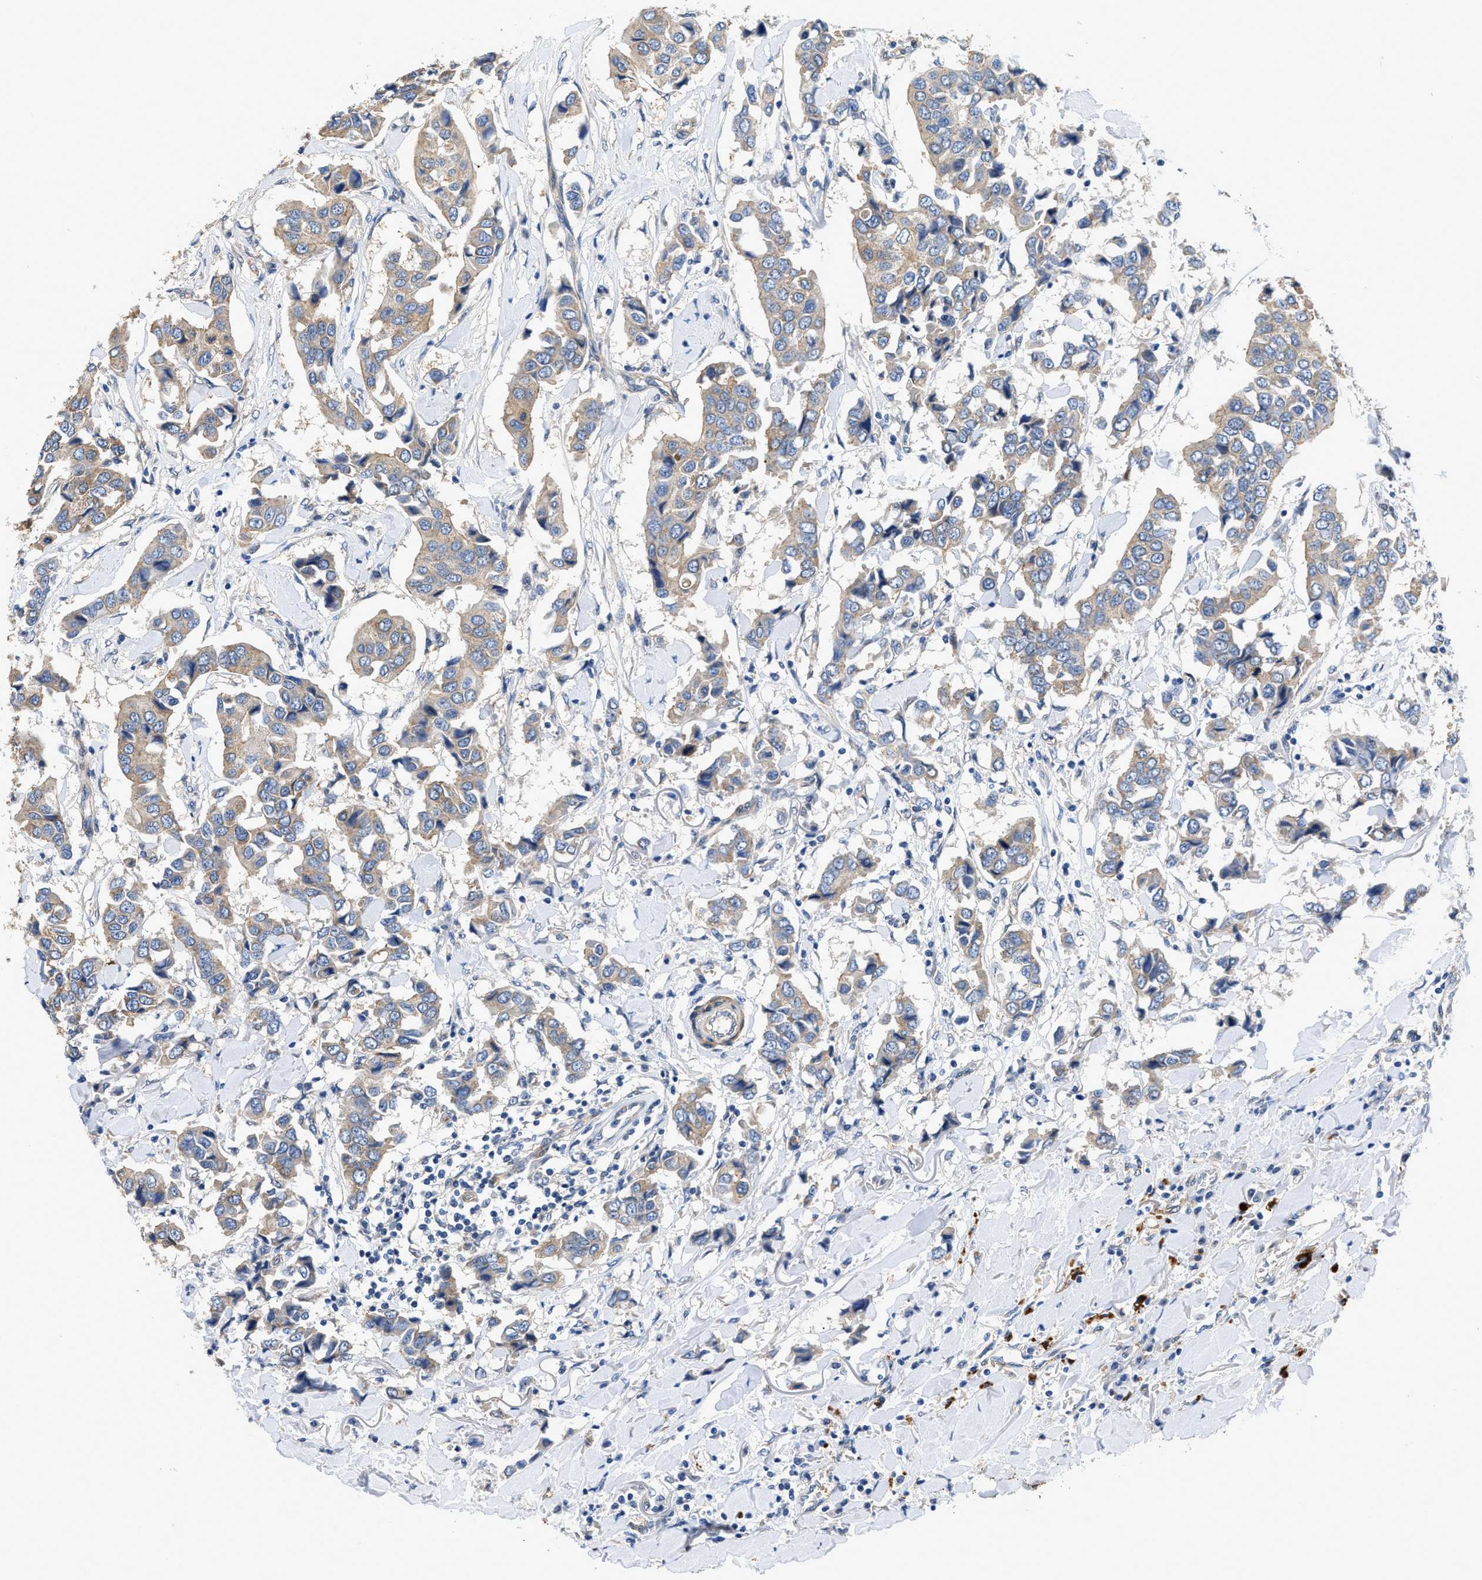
{"staining": {"intensity": "moderate", "quantity": "25%-75%", "location": "cytoplasmic/membranous"}, "tissue": "breast cancer", "cell_type": "Tumor cells", "image_type": "cancer", "snomed": [{"axis": "morphology", "description": "Duct carcinoma"}, {"axis": "topography", "description": "Breast"}], "caption": "Immunohistochemistry (IHC) histopathology image of neoplastic tissue: breast cancer (invasive ductal carcinoma) stained using IHC demonstrates medium levels of moderate protein expression localized specifically in the cytoplasmic/membranous of tumor cells, appearing as a cytoplasmic/membranous brown color.", "gene": "RAPH1", "patient": {"sex": "female", "age": 80}}